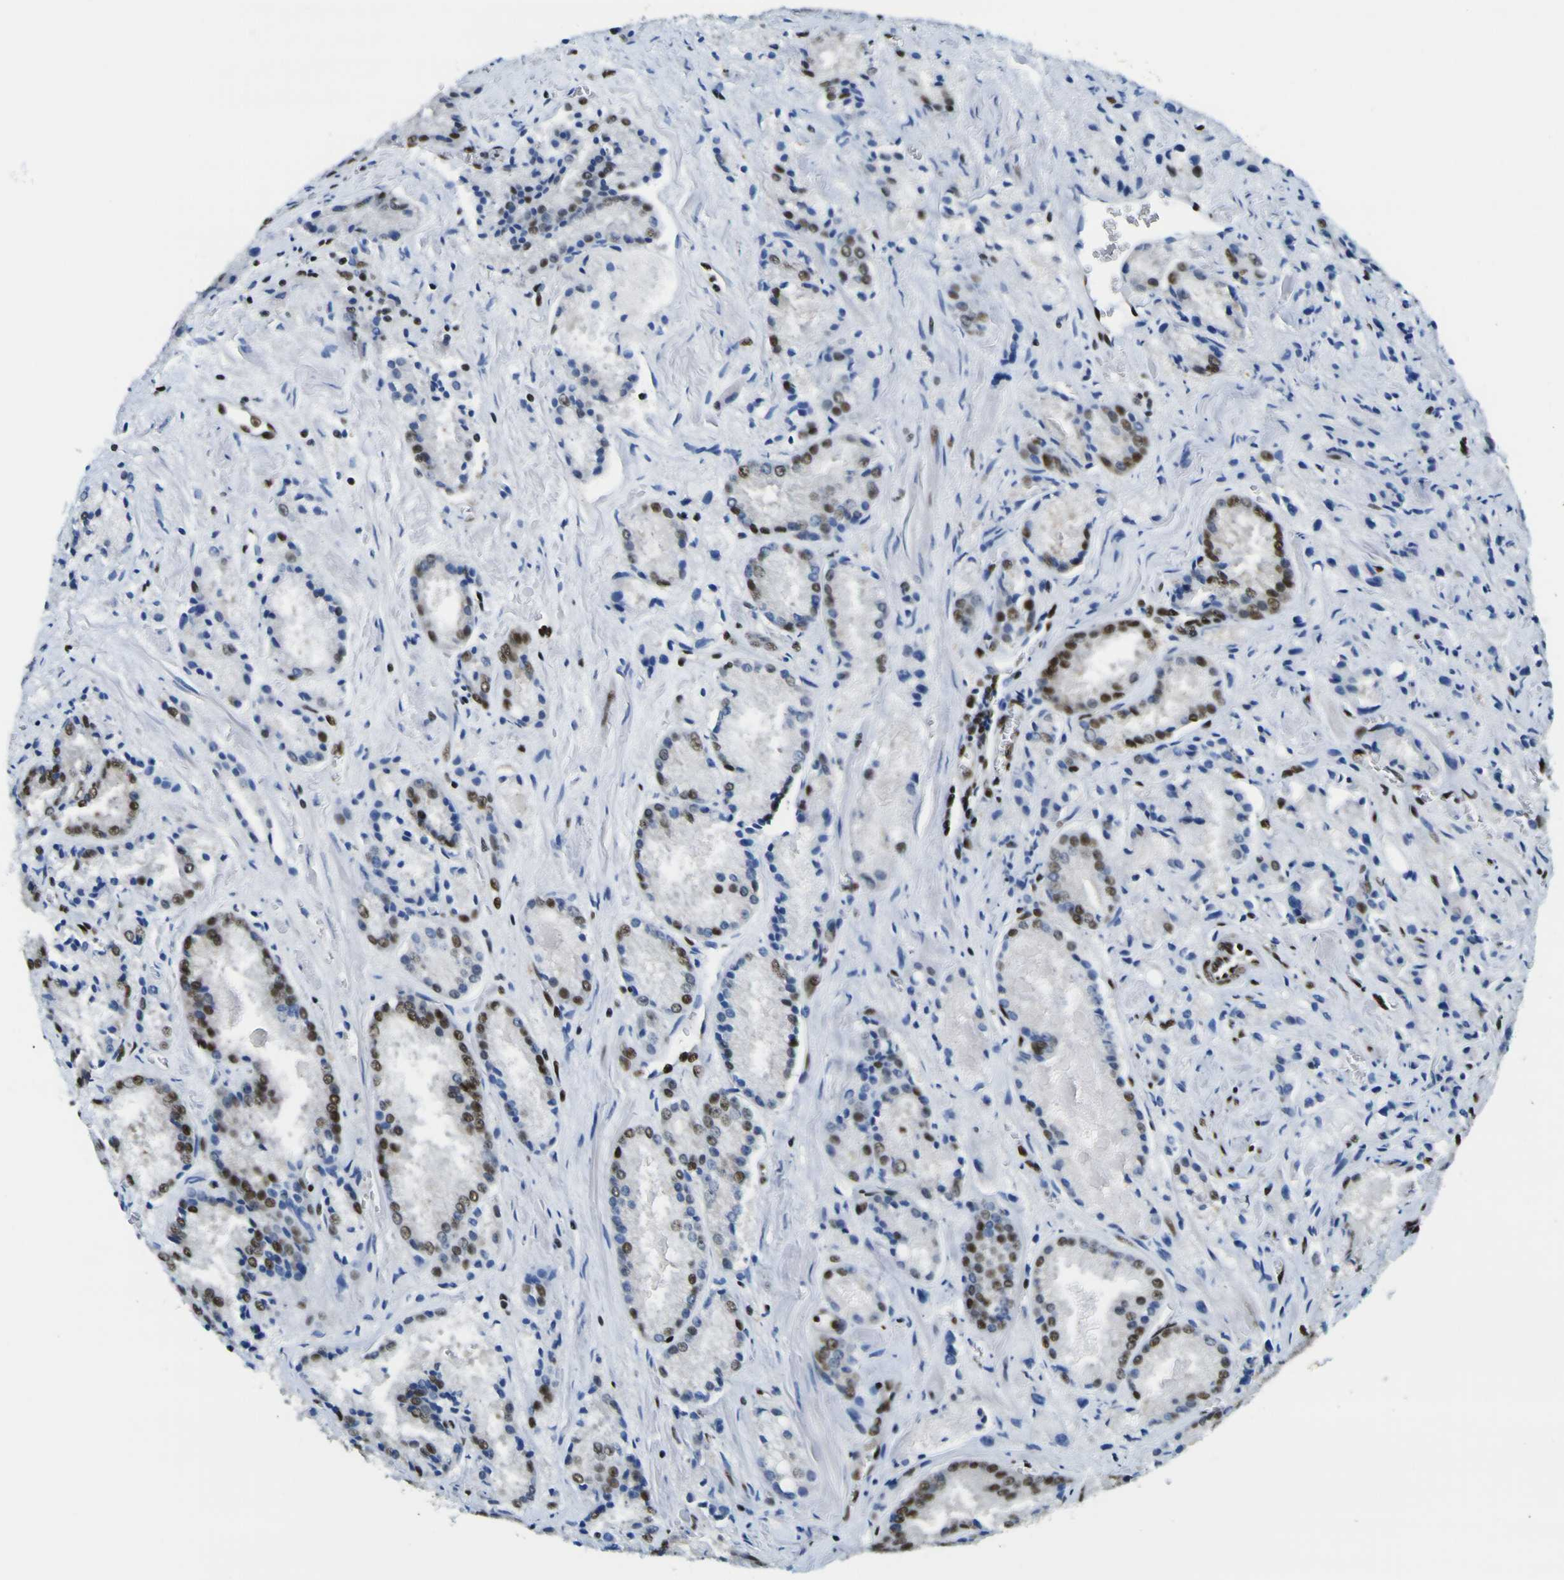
{"staining": {"intensity": "strong", "quantity": "25%-75%", "location": "nuclear"}, "tissue": "prostate cancer", "cell_type": "Tumor cells", "image_type": "cancer", "snomed": [{"axis": "morphology", "description": "Adenocarcinoma, Low grade"}, {"axis": "topography", "description": "Prostate"}], "caption": "The micrograph demonstrates a brown stain indicating the presence of a protein in the nuclear of tumor cells in adenocarcinoma (low-grade) (prostate).", "gene": "SP1", "patient": {"sex": "male", "age": 64}}